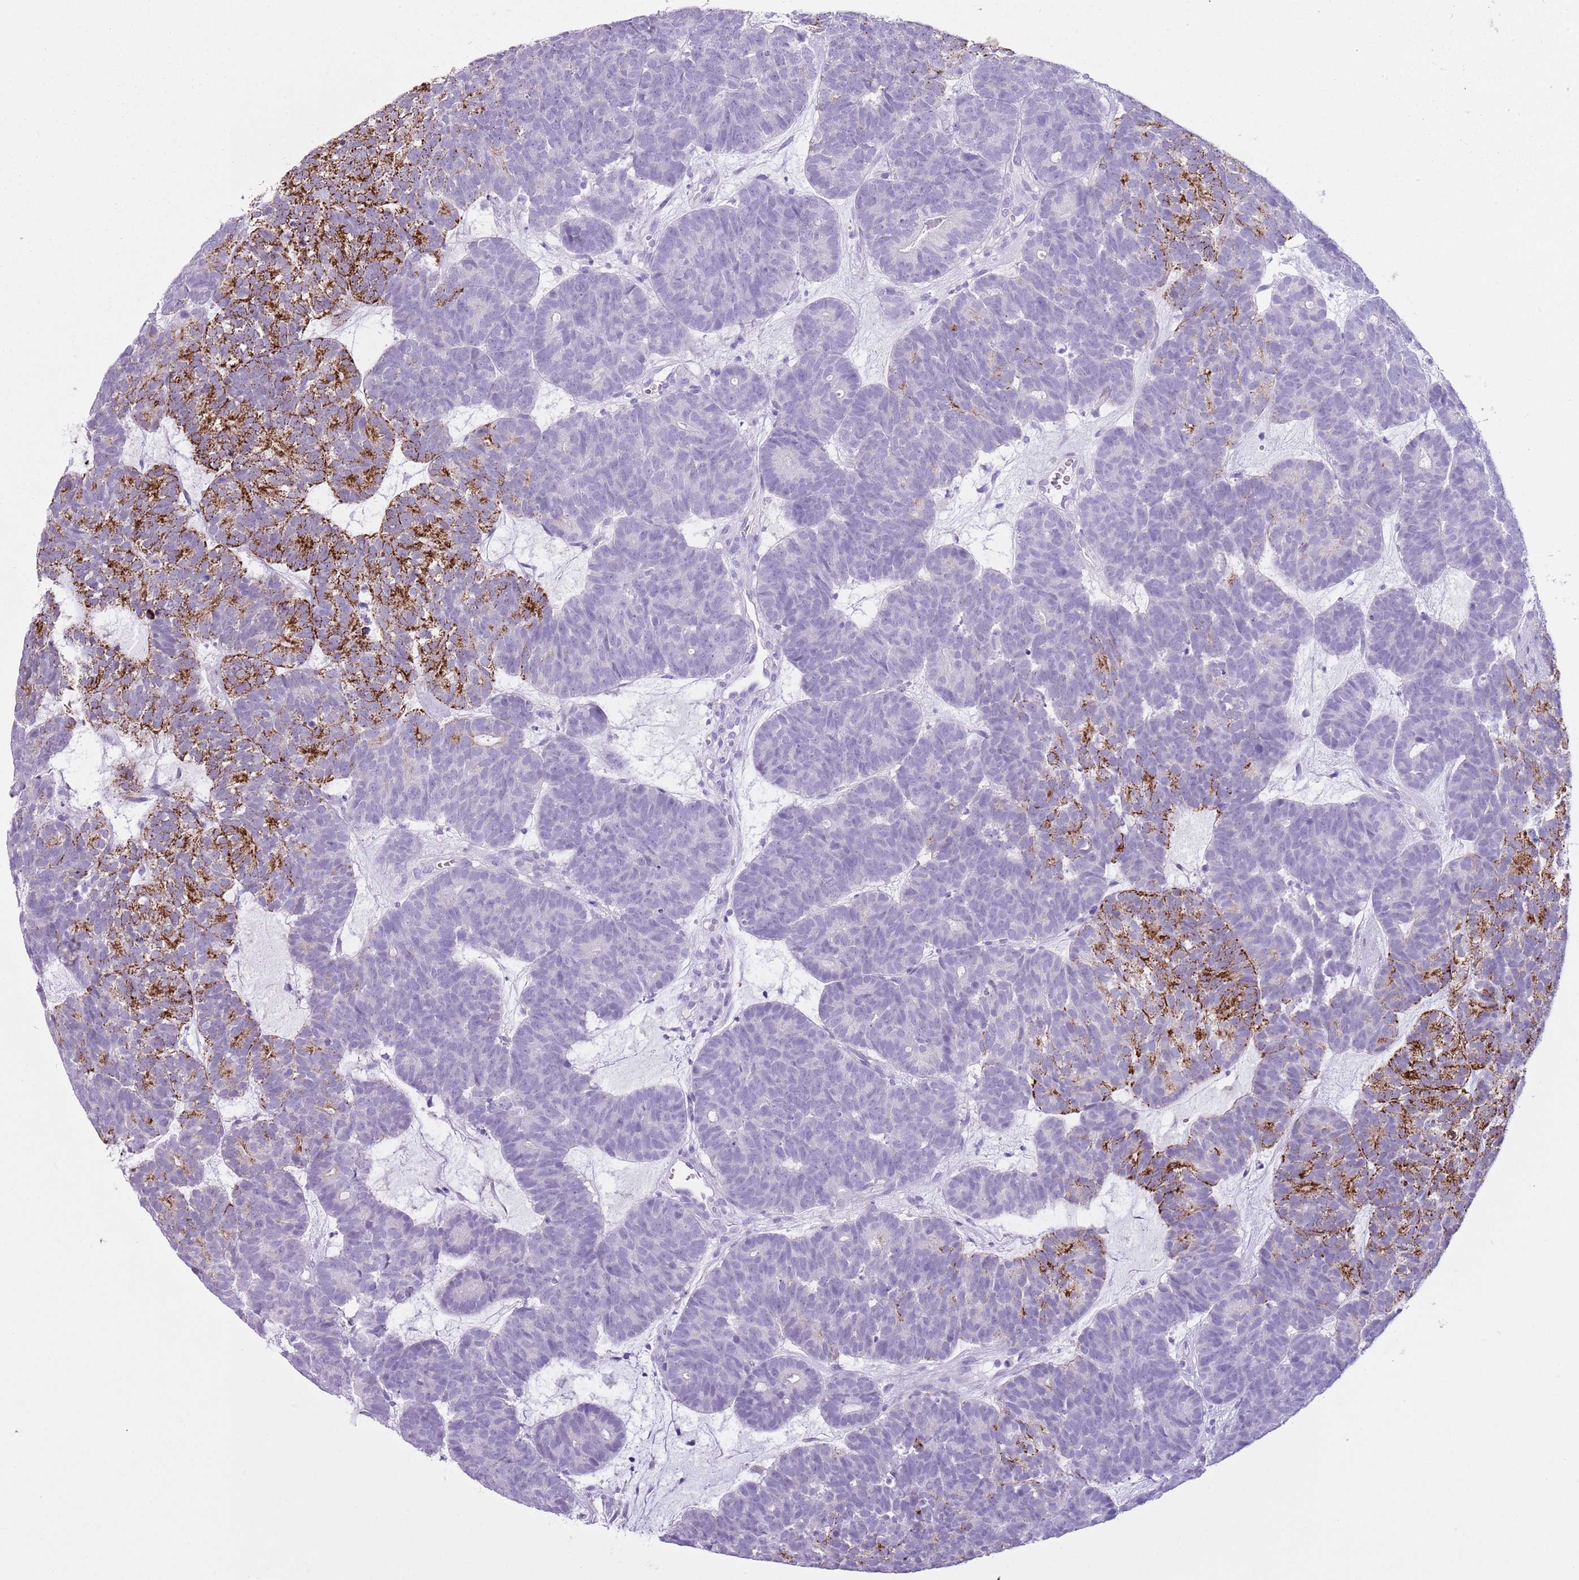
{"staining": {"intensity": "strong", "quantity": "<25%", "location": "cytoplasmic/membranous"}, "tissue": "head and neck cancer", "cell_type": "Tumor cells", "image_type": "cancer", "snomed": [{"axis": "morphology", "description": "Adenocarcinoma, NOS"}, {"axis": "topography", "description": "Head-Neck"}], "caption": "An image showing strong cytoplasmic/membranous staining in about <25% of tumor cells in head and neck cancer (adenocarcinoma), as visualized by brown immunohistochemical staining.", "gene": "SLC7A14", "patient": {"sex": "female", "age": 81}}